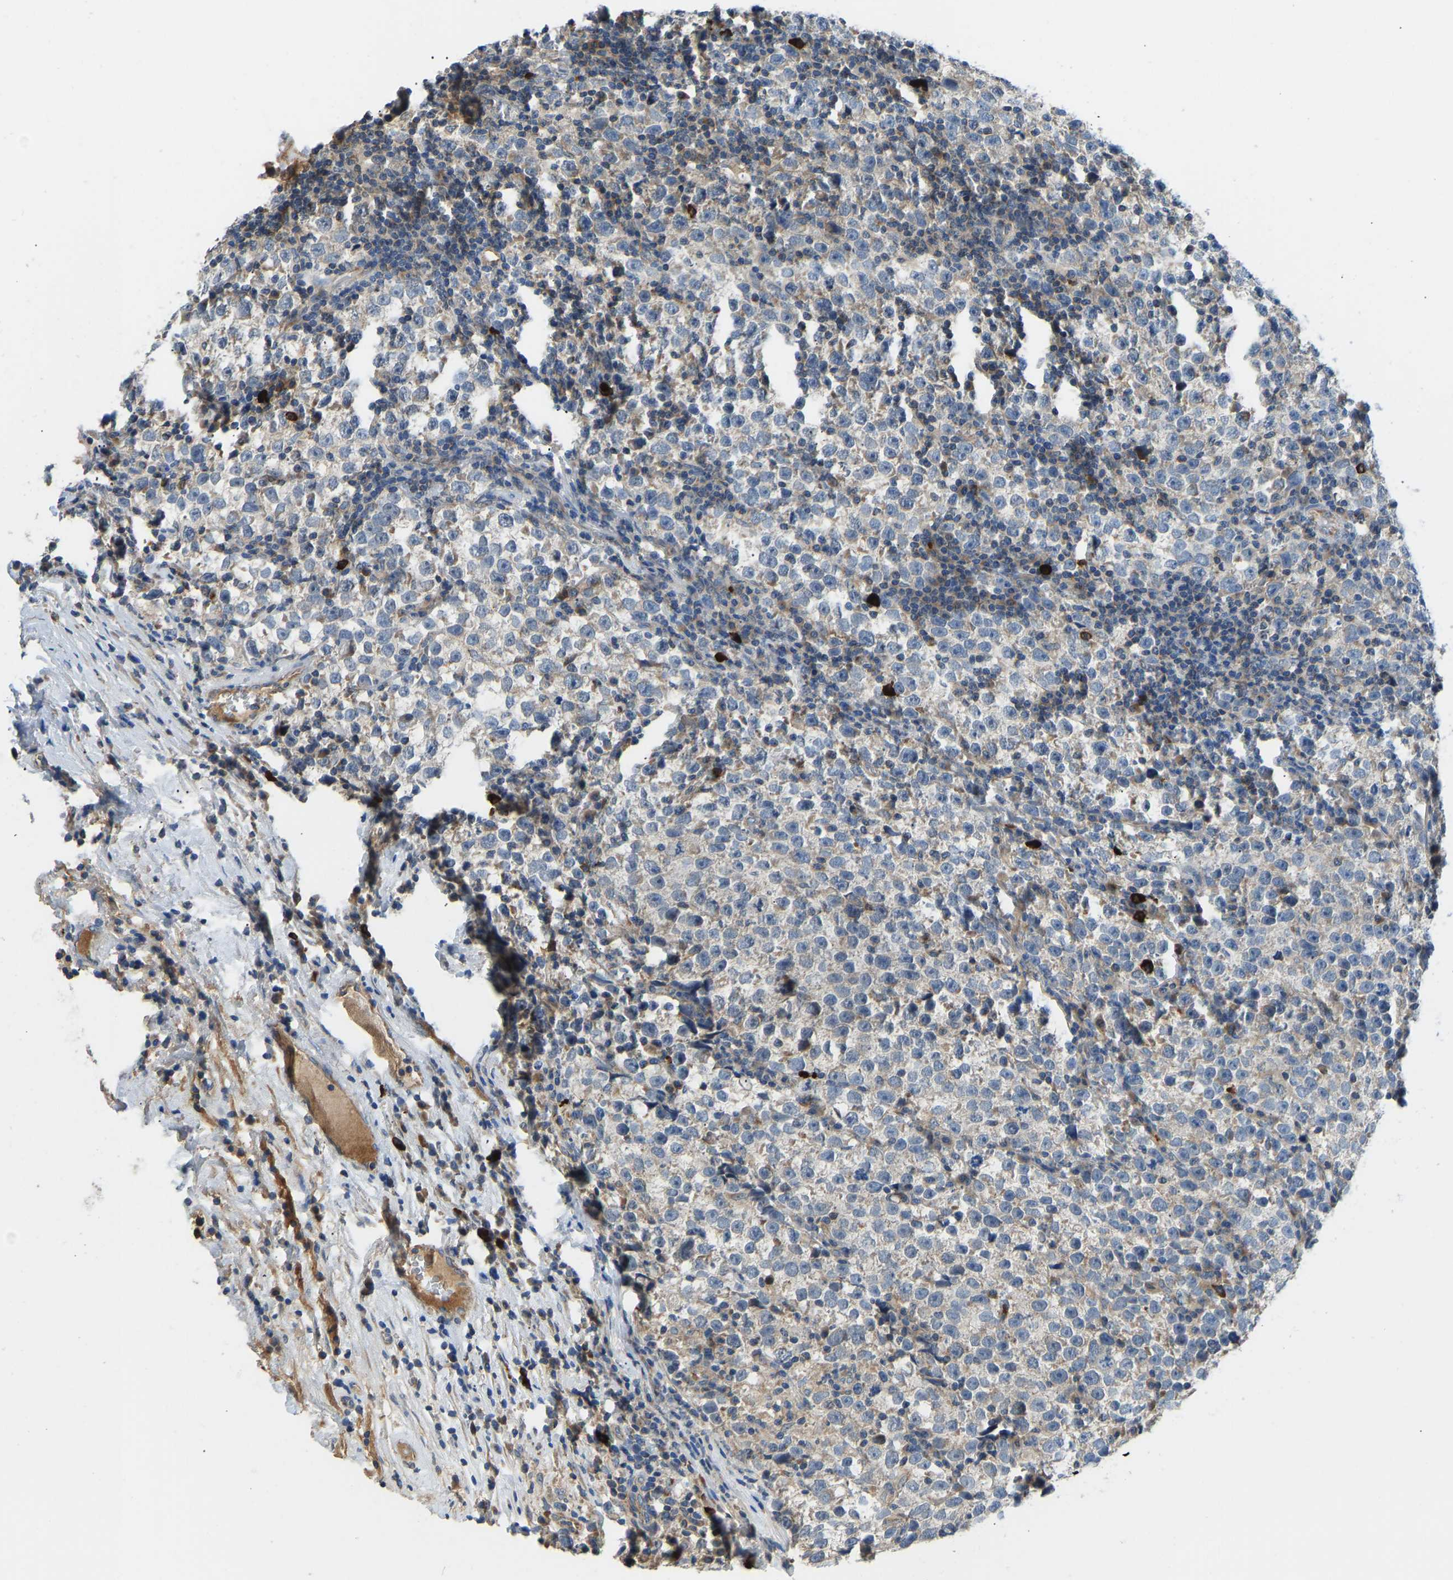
{"staining": {"intensity": "weak", "quantity": "<25%", "location": "cytoplasmic/membranous"}, "tissue": "testis cancer", "cell_type": "Tumor cells", "image_type": "cancer", "snomed": [{"axis": "morphology", "description": "Normal tissue, NOS"}, {"axis": "morphology", "description": "Seminoma, NOS"}, {"axis": "topography", "description": "Testis"}], "caption": "Testis cancer stained for a protein using IHC displays no positivity tumor cells.", "gene": "RBP1", "patient": {"sex": "male", "age": 43}}